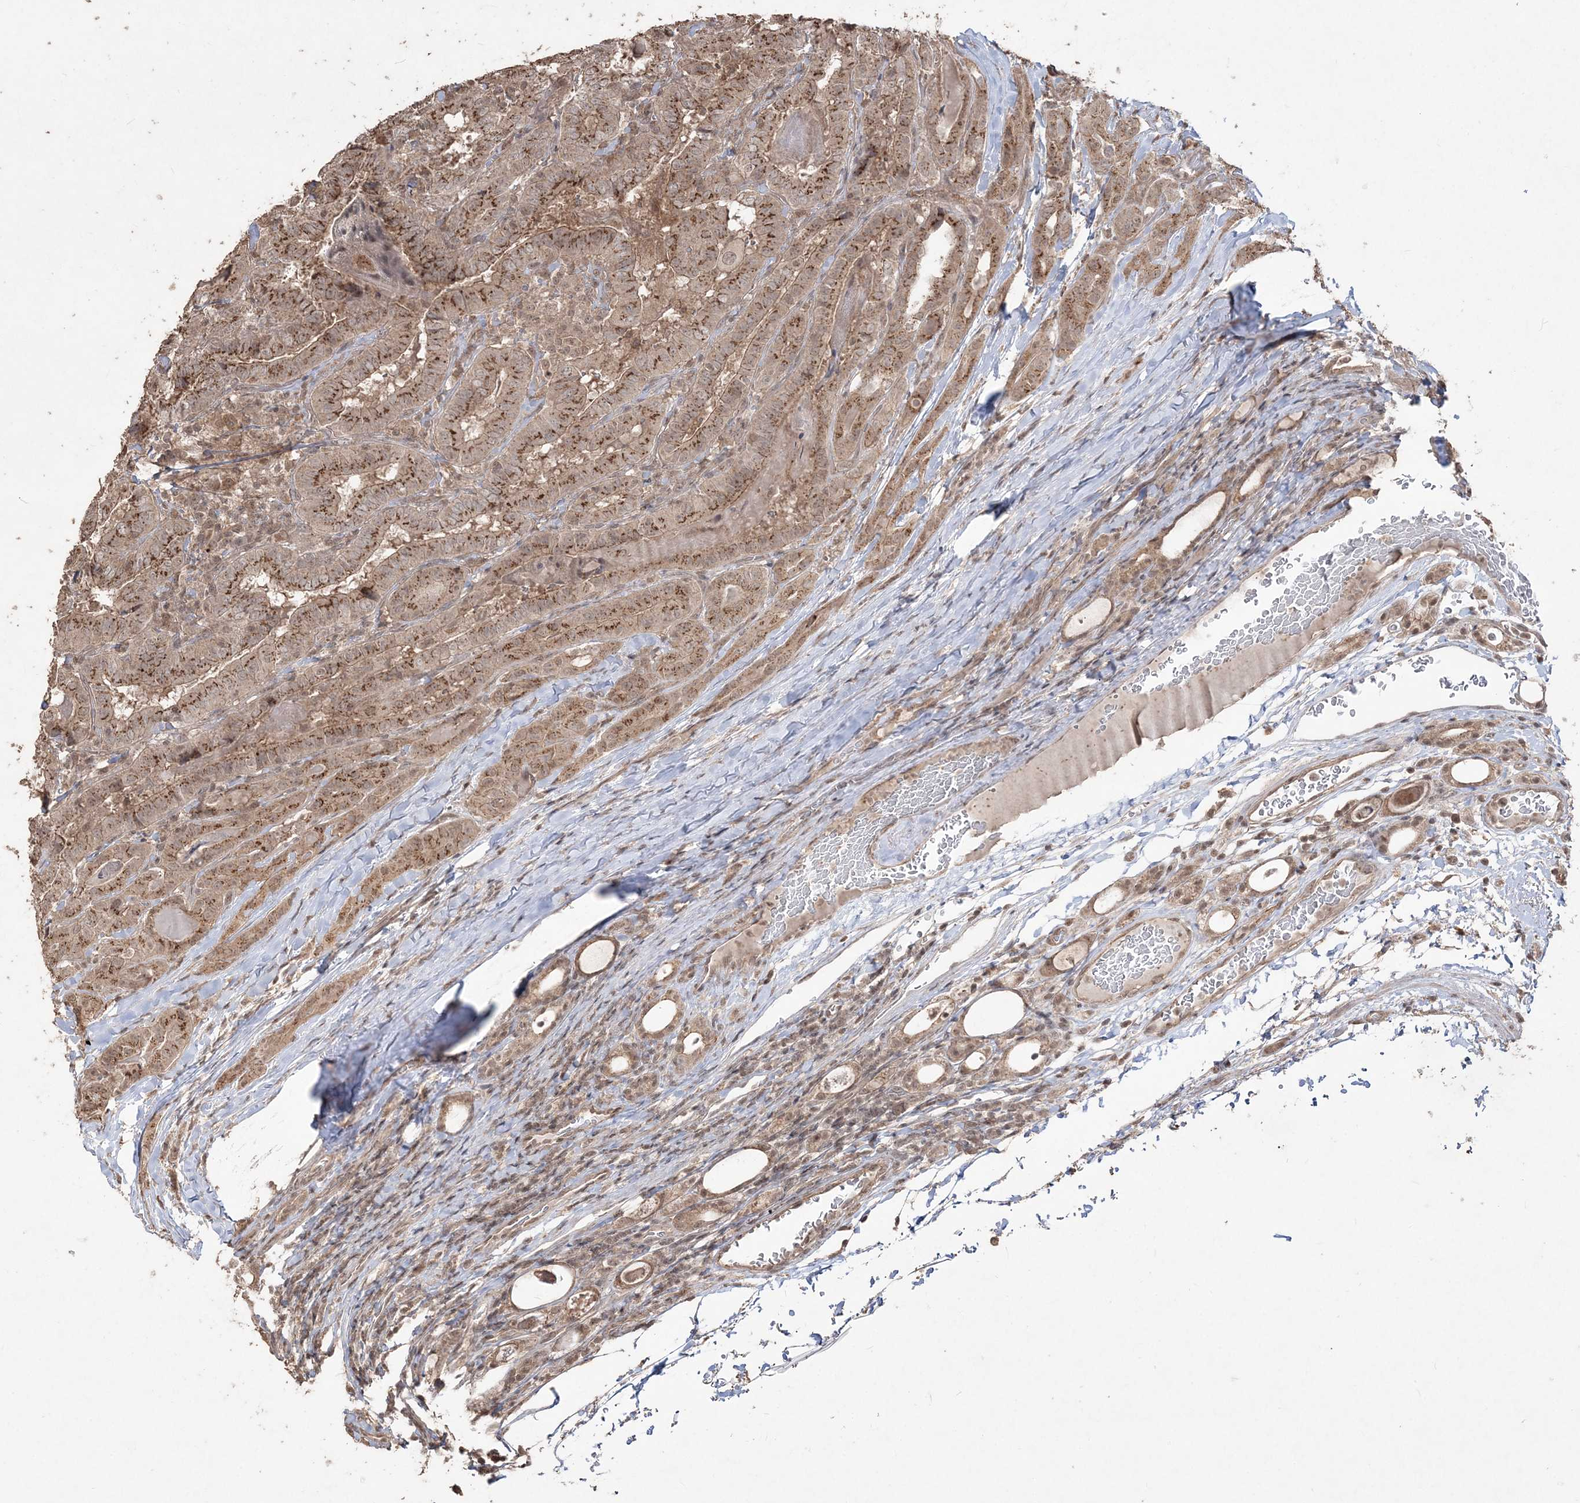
{"staining": {"intensity": "moderate", "quantity": ">75%", "location": "cytoplasmic/membranous"}, "tissue": "thyroid cancer", "cell_type": "Tumor cells", "image_type": "cancer", "snomed": [{"axis": "morphology", "description": "Papillary adenocarcinoma, NOS"}, {"axis": "topography", "description": "Thyroid gland"}], "caption": "Human papillary adenocarcinoma (thyroid) stained with a brown dye exhibits moderate cytoplasmic/membranous positive staining in about >75% of tumor cells.", "gene": "EHHADH", "patient": {"sex": "female", "age": 72}}